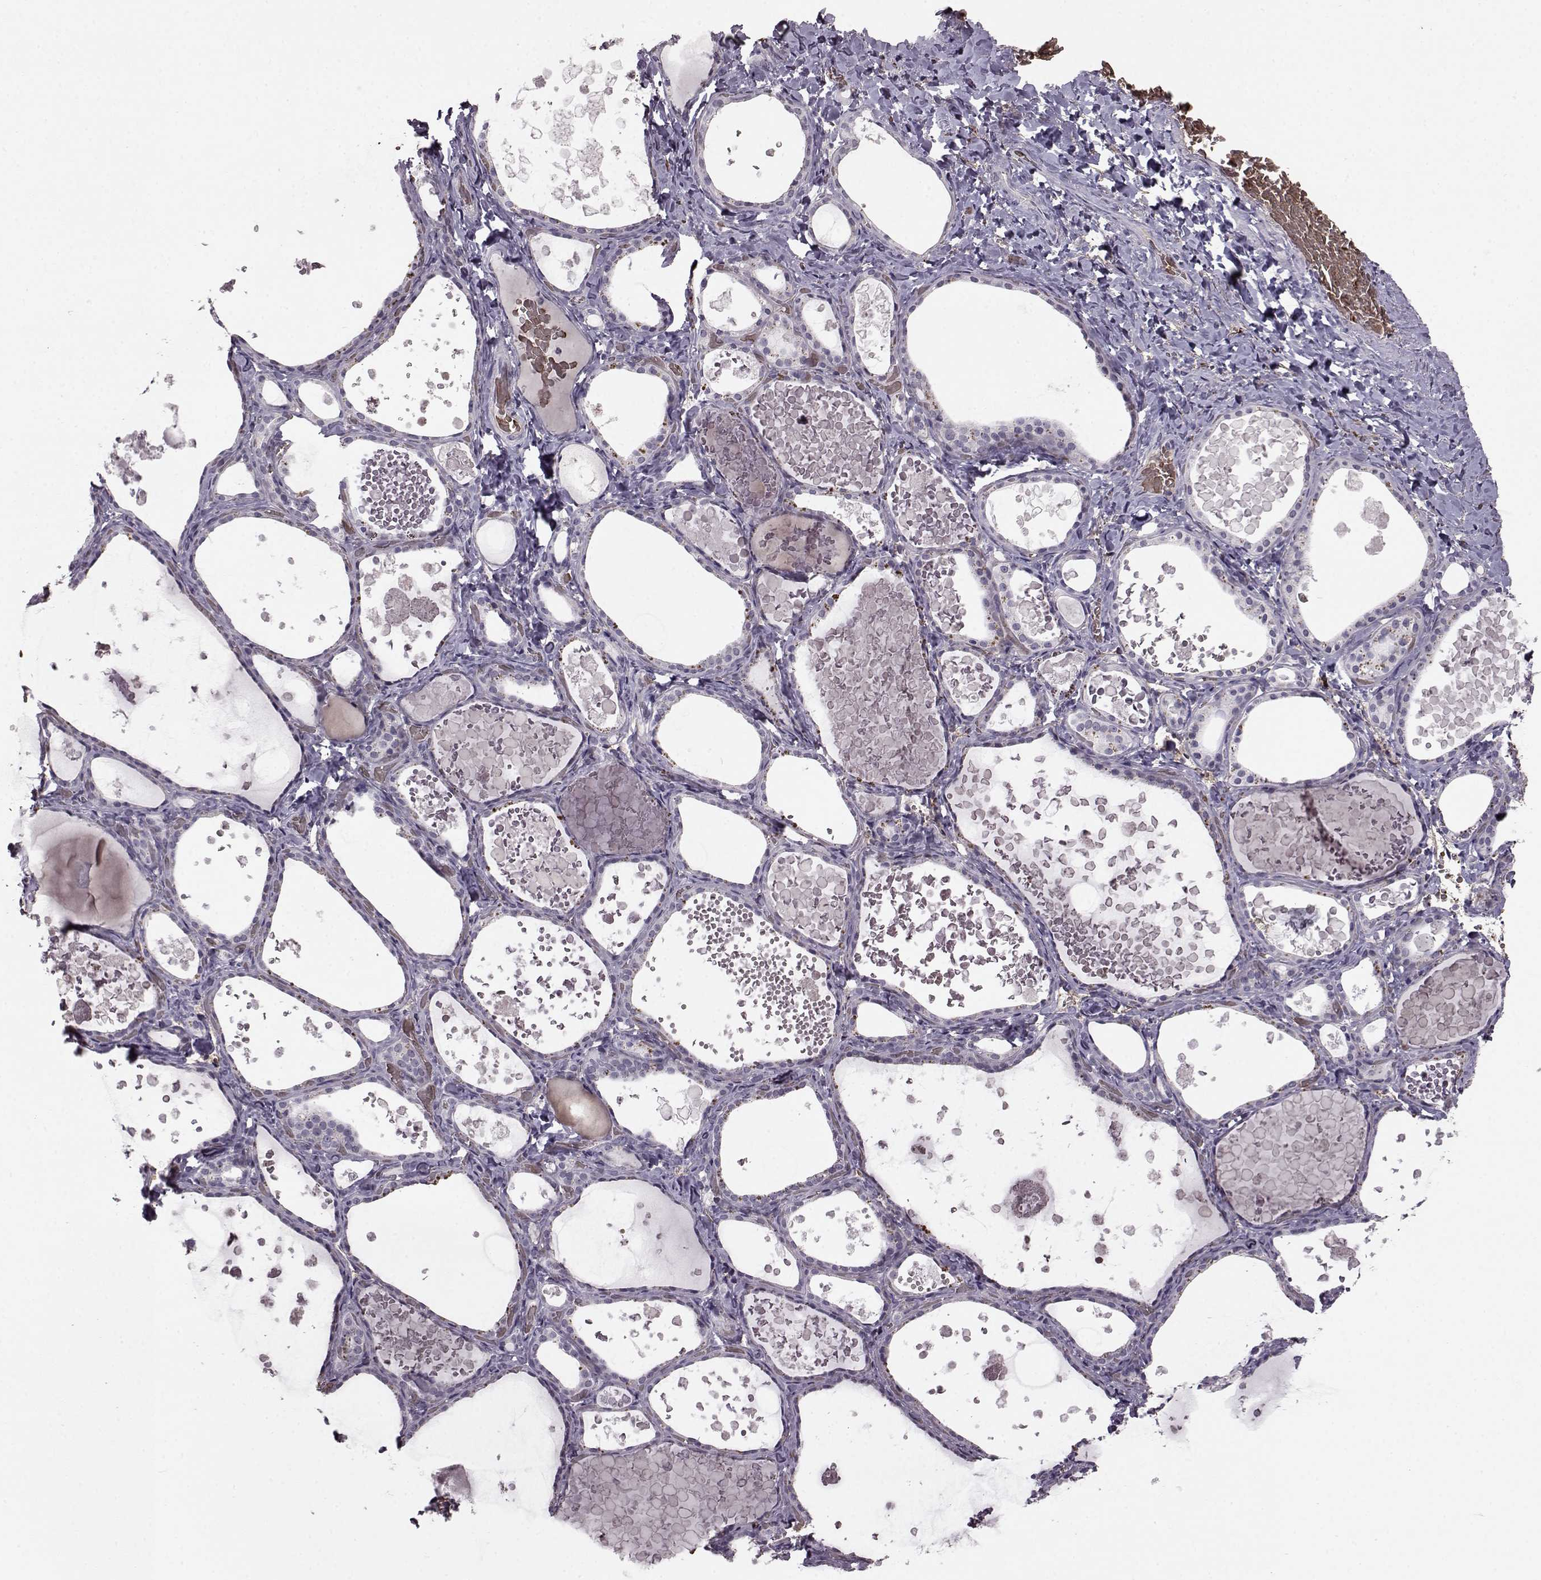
{"staining": {"intensity": "negative", "quantity": "none", "location": "none"}, "tissue": "thyroid gland", "cell_type": "Glandular cells", "image_type": "normal", "snomed": [{"axis": "morphology", "description": "Normal tissue, NOS"}, {"axis": "topography", "description": "Thyroid gland"}], "caption": "Benign thyroid gland was stained to show a protein in brown. There is no significant positivity in glandular cells.", "gene": "PROP1", "patient": {"sex": "female", "age": 56}}